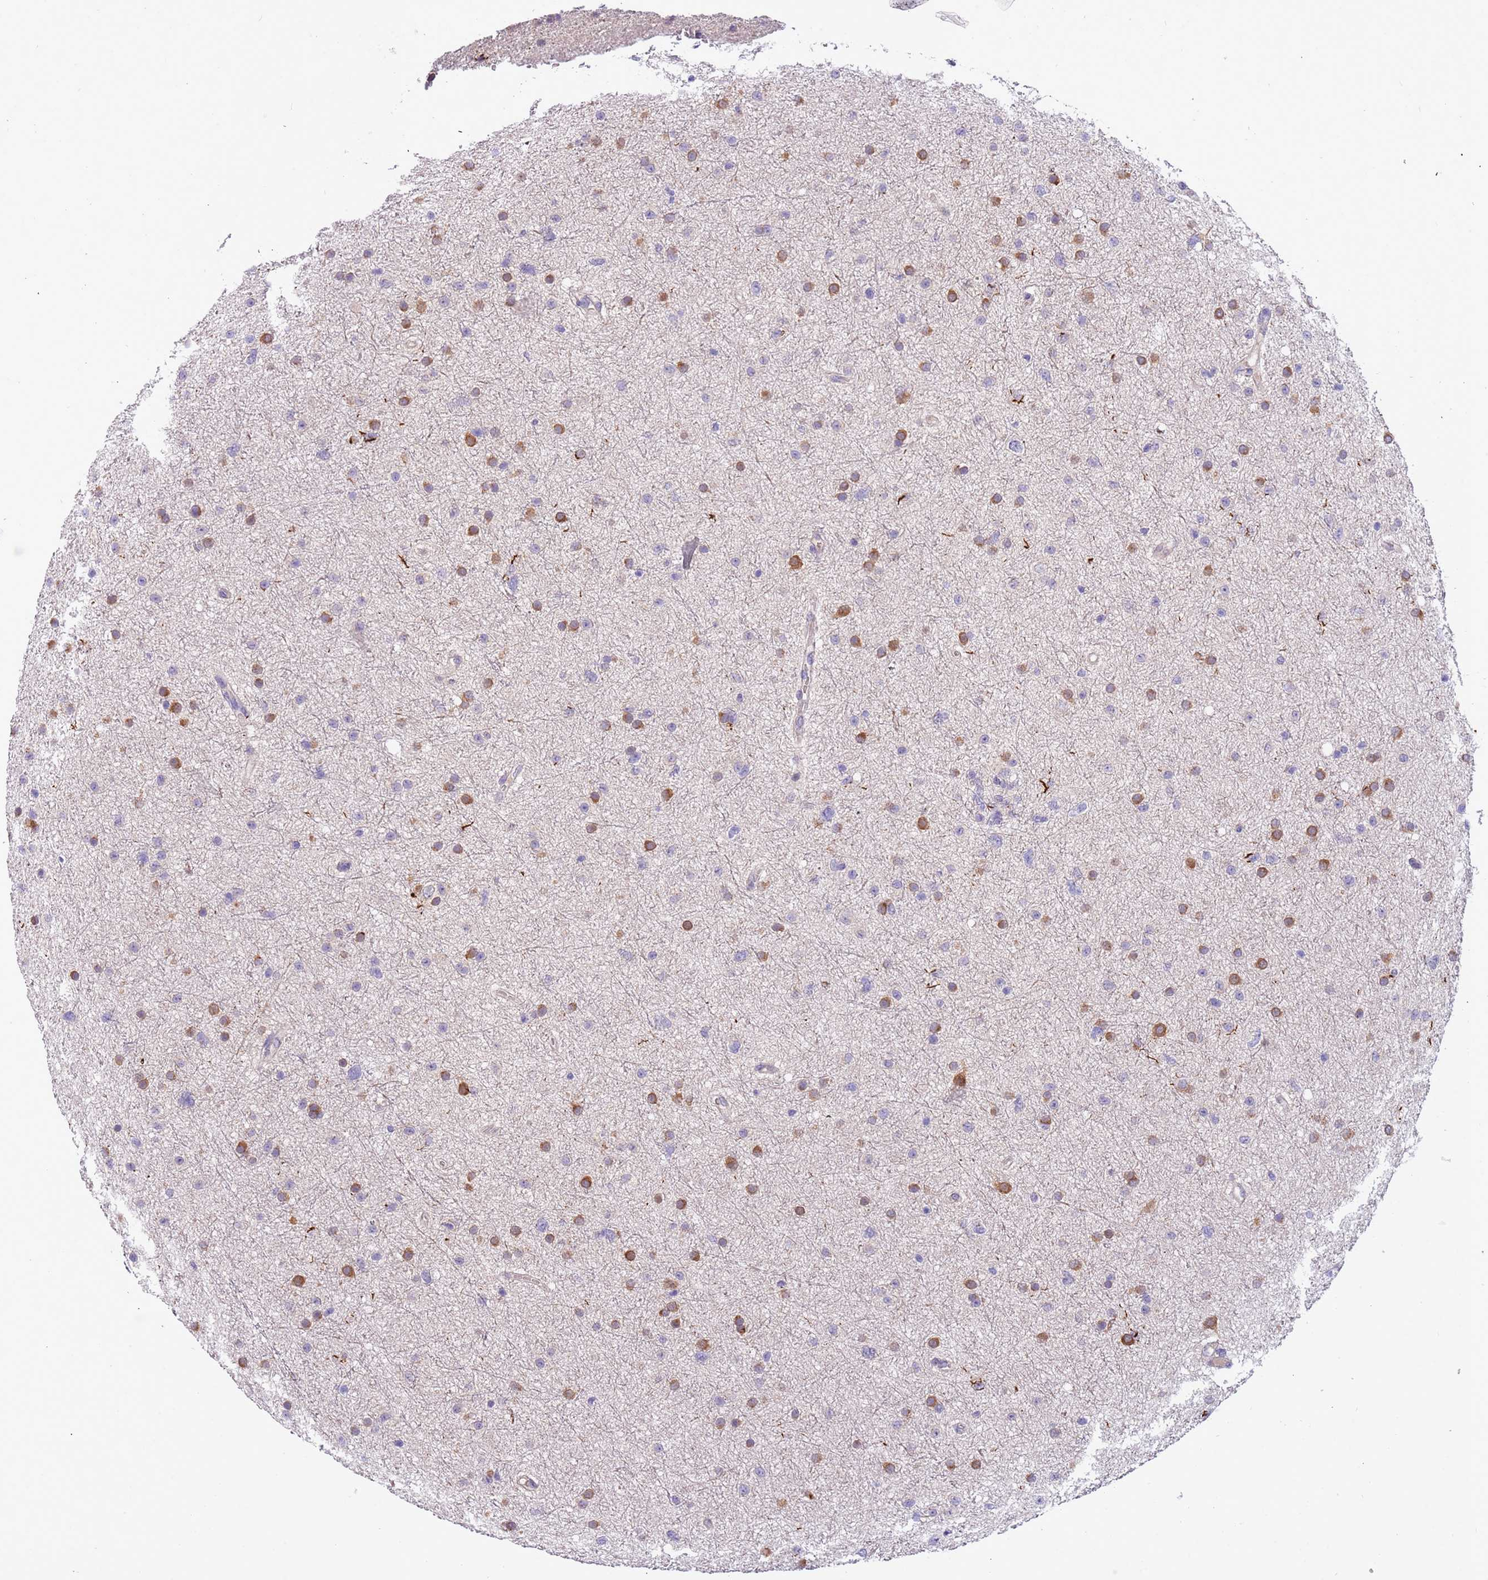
{"staining": {"intensity": "moderate", "quantity": "25%-75%", "location": "cytoplasmic/membranous"}, "tissue": "glioma", "cell_type": "Tumor cells", "image_type": "cancer", "snomed": [{"axis": "morphology", "description": "Glioma, malignant, Low grade"}, {"axis": "topography", "description": "Cerebral cortex"}], "caption": "The photomicrograph shows a brown stain indicating the presence of a protein in the cytoplasmic/membranous of tumor cells in low-grade glioma (malignant).", "gene": "PLEKHH1", "patient": {"sex": "female", "age": 39}}